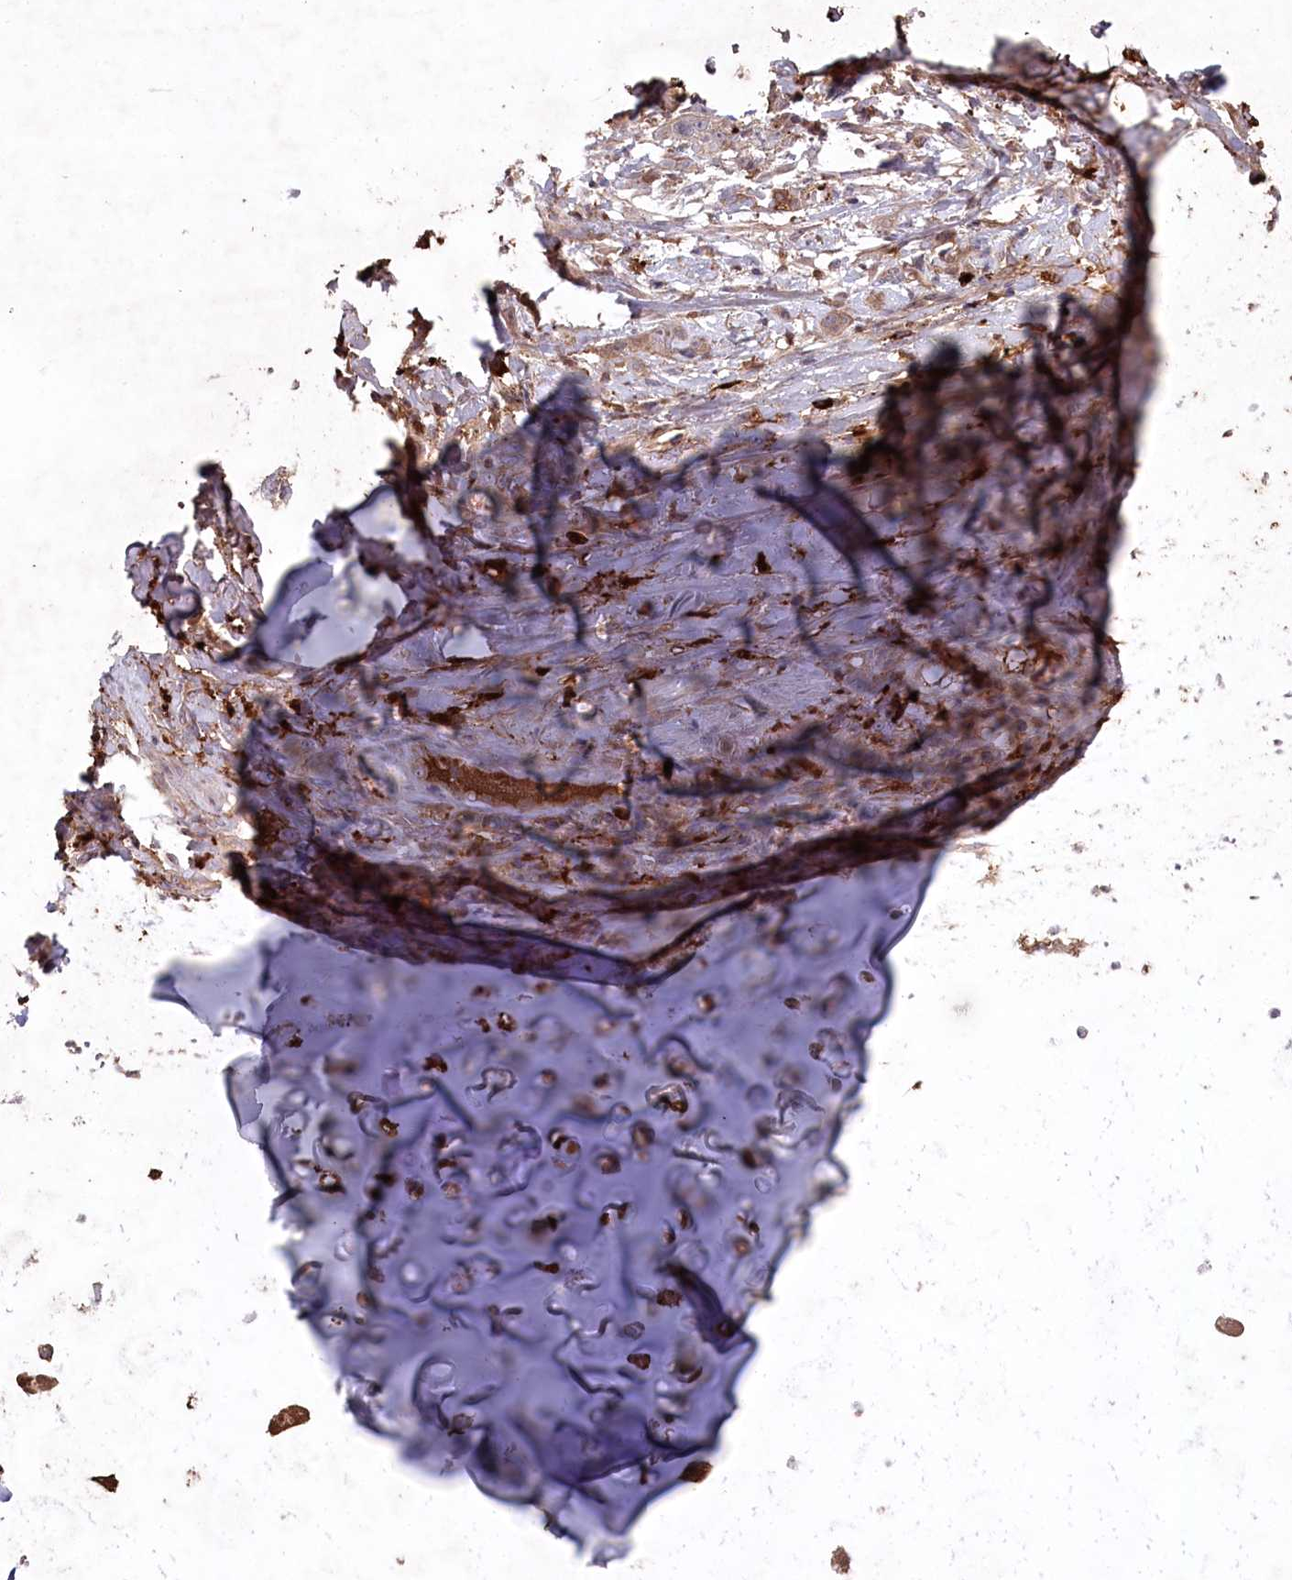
{"staining": {"intensity": "moderate", "quantity": ">75%", "location": "cytoplasmic/membranous"}, "tissue": "adipose tissue", "cell_type": "Adipocytes", "image_type": "normal", "snomed": [{"axis": "morphology", "description": "Normal tissue, NOS"}, {"axis": "morphology", "description": "Basal cell carcinoma"}, {"axis": "topography", "description": "Cartilage tissue"}, {"axis": "topography", "description": "Nasopharynx"}, {"axis": "topography", "description": "Oral tissue"}], "caption": "The histopathology image exhibits immunohistochemical staining of benign adipose tissue. There is moderate cytoplasmic/membranous positivity is appreciated in about >75% of adipocytes.", "gene": "PPP1R21", "patient": {"sex": "female", "age": 77}}